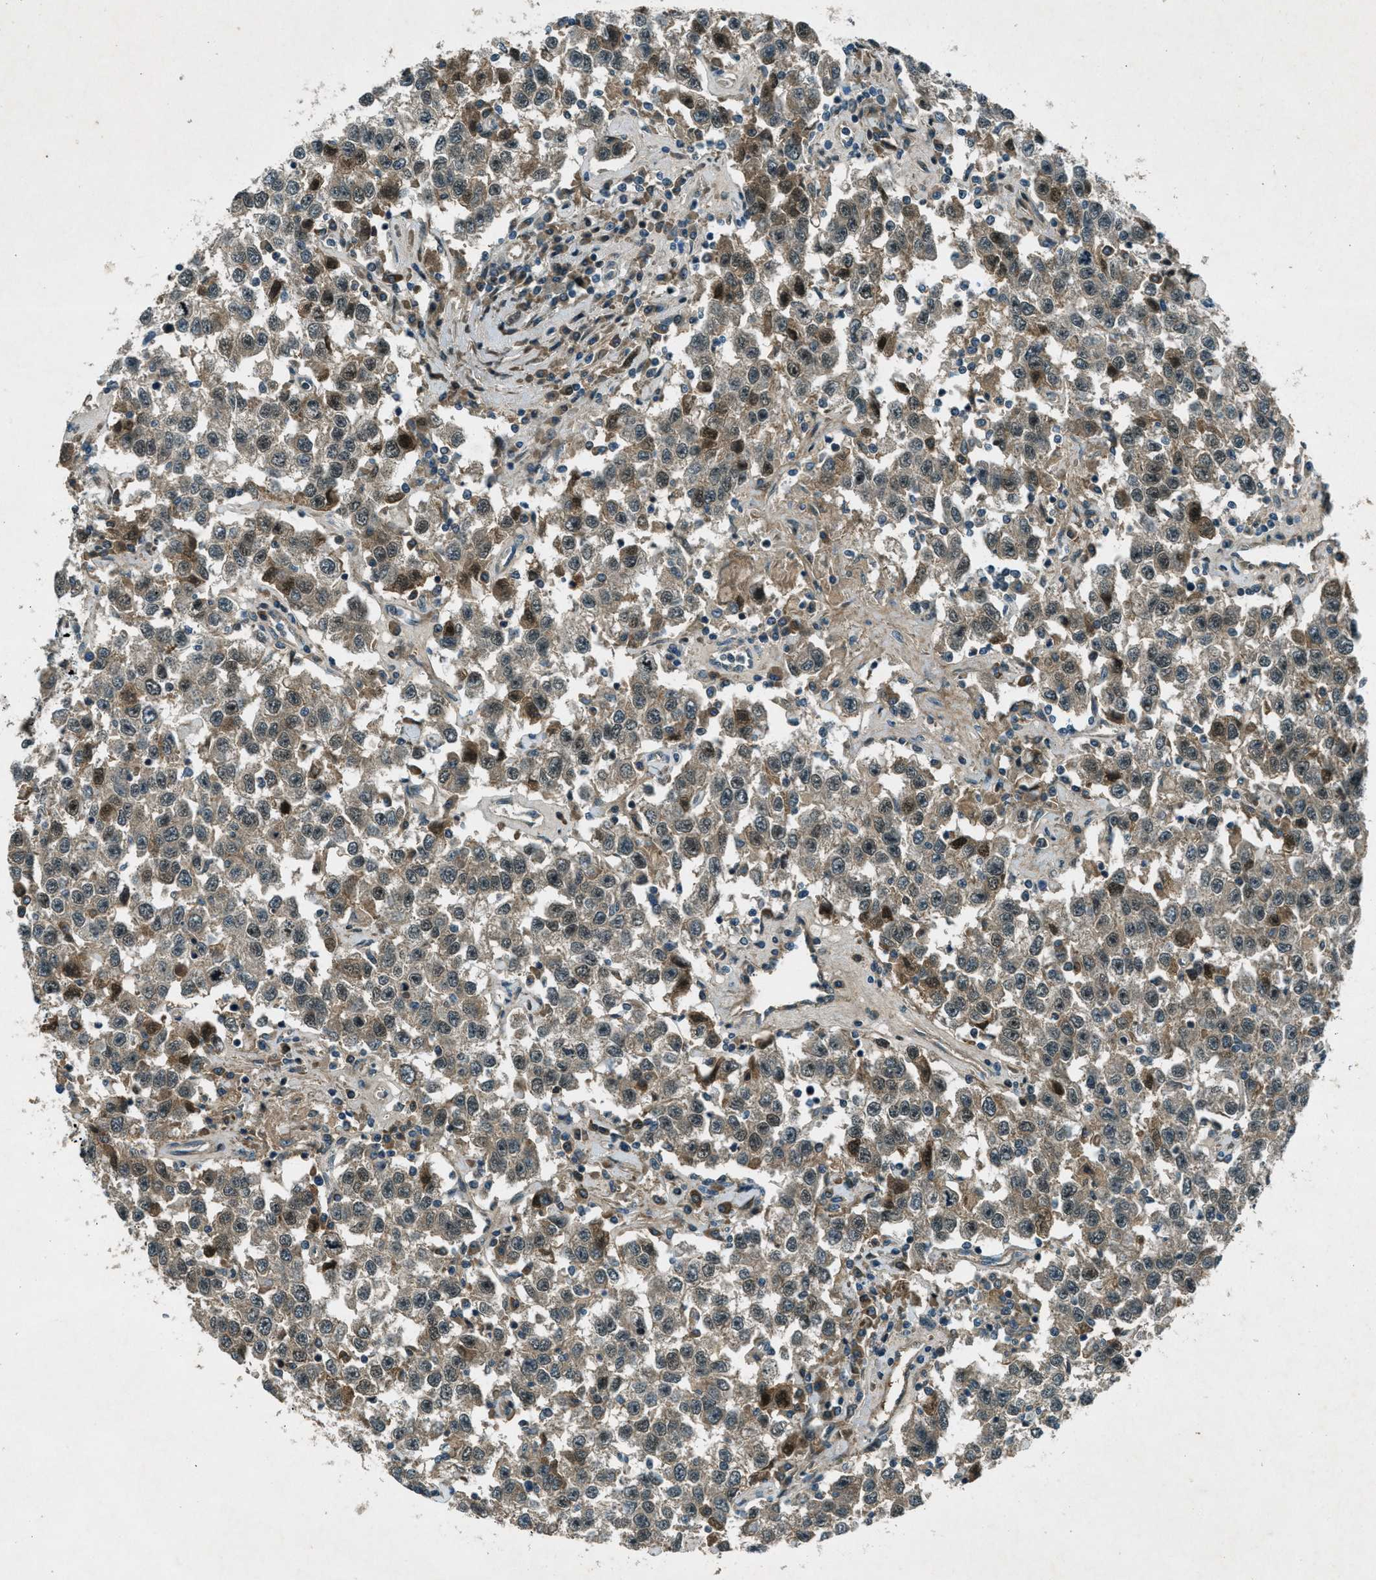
{"staining": {"intensity": "weak", "quantity": ">75%", "location": "cytoplasmic/membranous"}, "tissue": "testis cancer", "cell_type": "Tumor cells", "image_type": "cancer", "snomed": [{"axis": "morphology", "description": "Seminoma, NOS"}, {"axis": "topography", "description": "Testis"}], "caption": "Brown immunohistochemical staining in testis cancer (seminoma) demonstrates weak cytoplasmic/membranous expression in approximately >75% of tumor cells.", "gene": "STK11", "patient": {"sex": "male", "age": 41}}